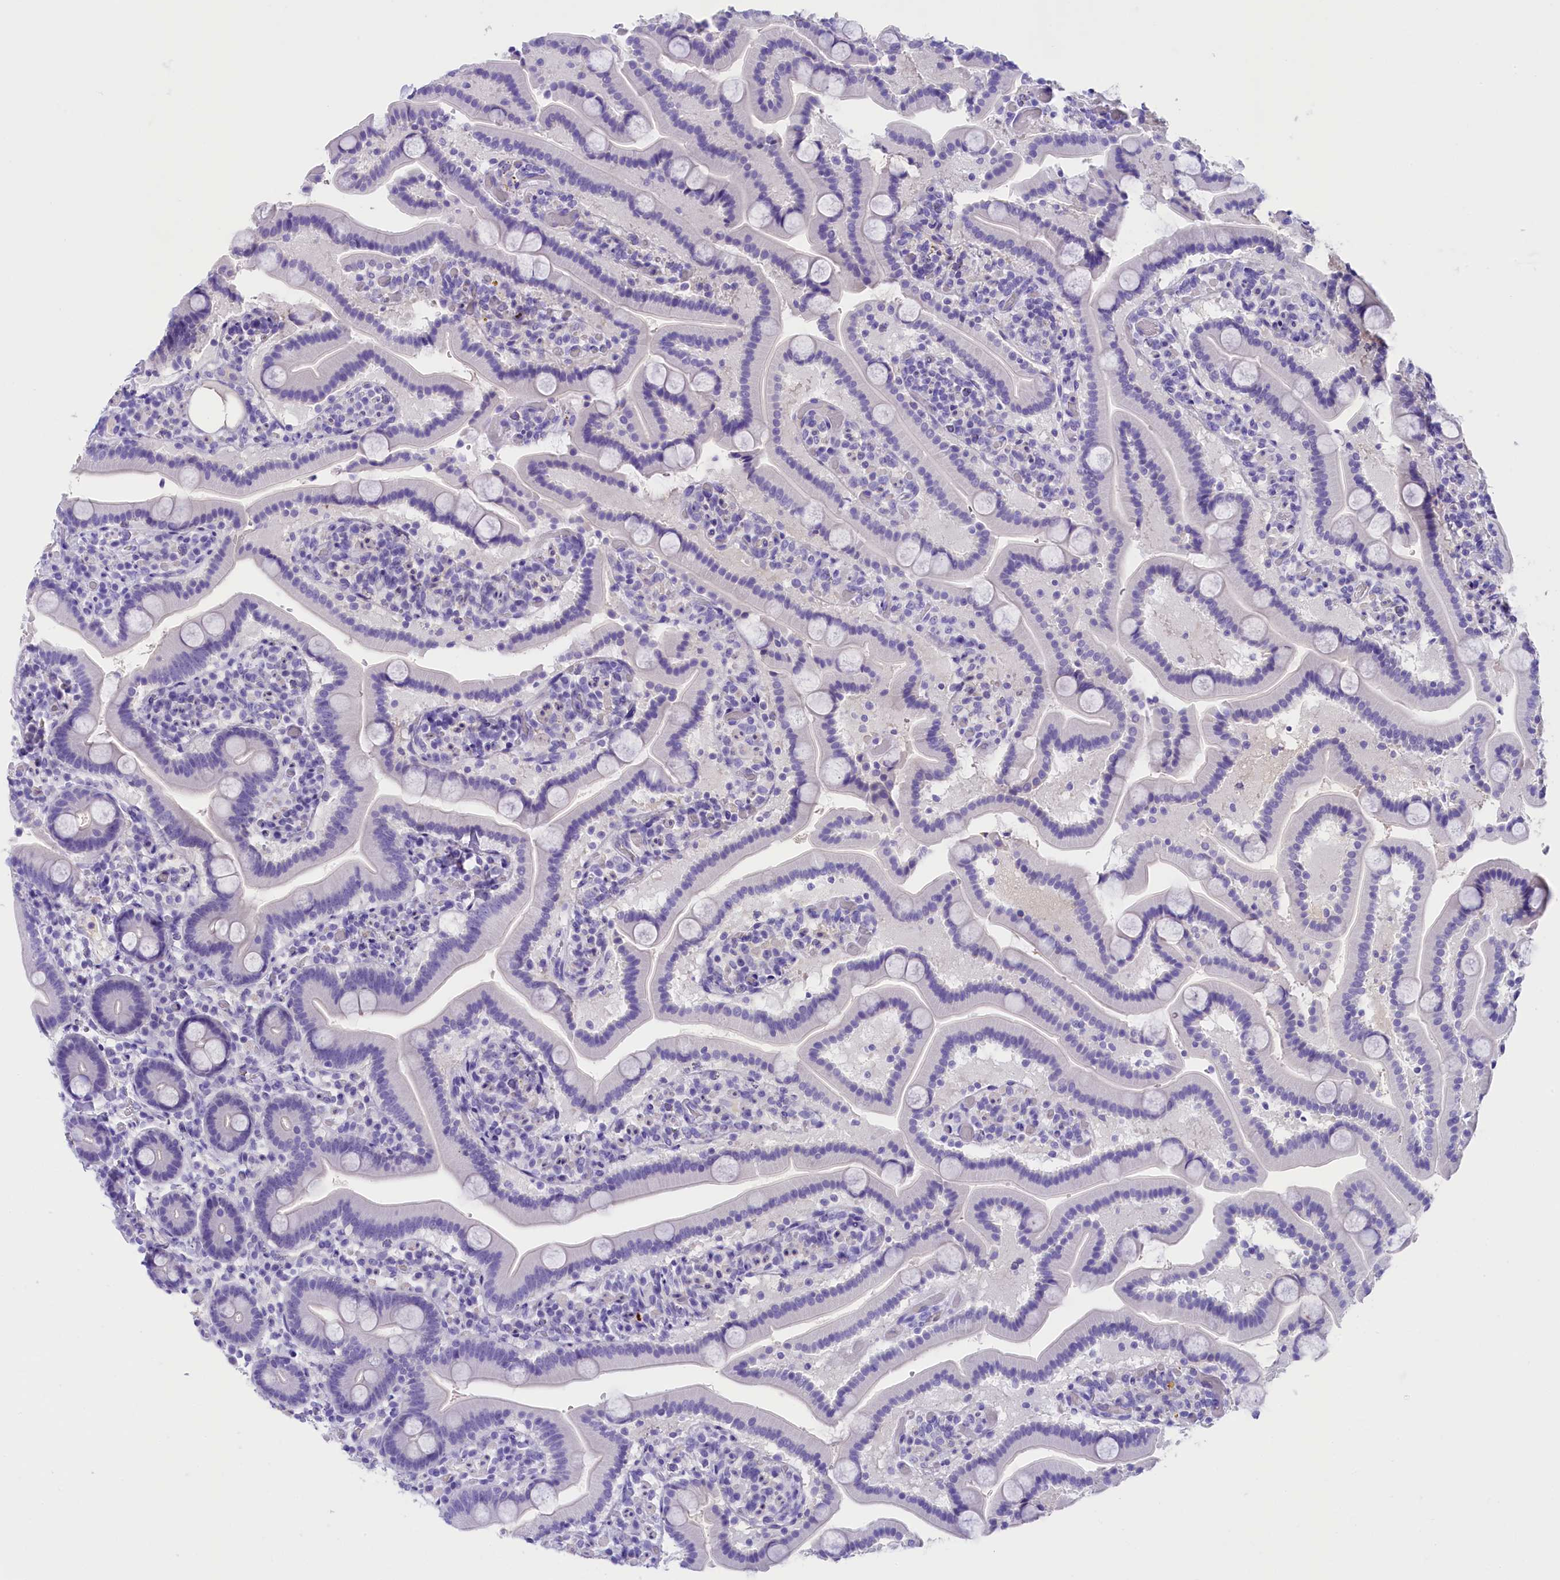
{"staining": {"intensity": "negative", "quantity": "none", "location": "none"}, "tissue": "duodenum", "cell_type": "Glandular cells", "image_type": "normal", "snomed": [{"axis": "morphology", "description": "Normal tissue, NOS"}, {"axis": "topography", "description": "Duodenum"}], "caption": "This histopathology image is of unremarkable duodenum stained with IHC to label a protein in brown with the nuclei are counter-stained blue. There is no staining in glandular cells. The staining is performed using DAB brown chromogen with nuclei counter-stained in using hematoxylin.", "gene": "SKIDA1", "patient": {"sex": "male", "age": 55}}